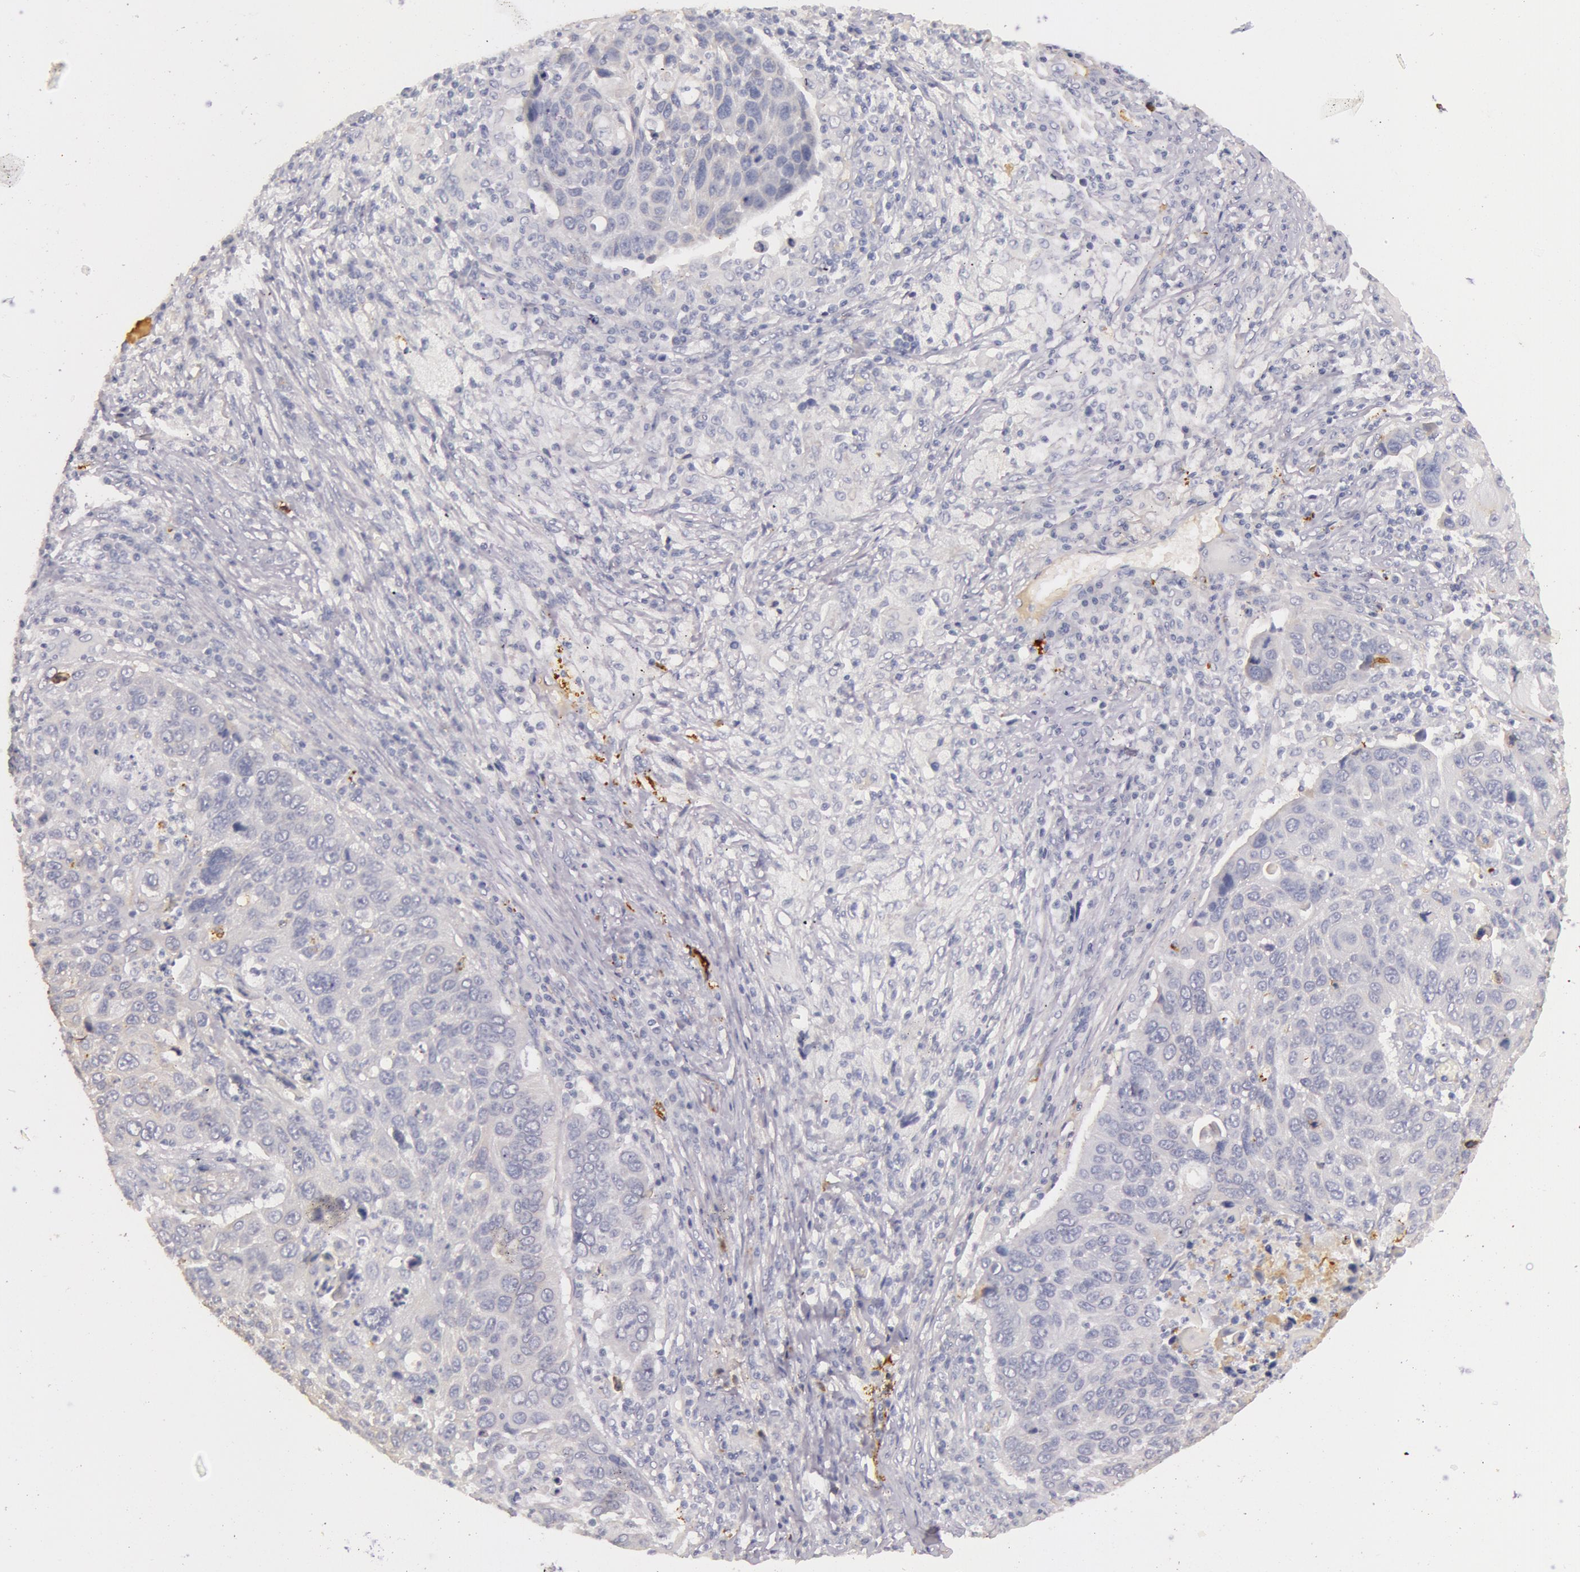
{"staining": {"intensity": "negative", "quantity": "none", "location": "none"}, "tissue": "lung cancer", "cell_type": "Tumor cells", "image_type": "cancer", "snomed": [{"axis": "morphology", "description": "Squamous cell carcinoma, NOS"}, {"axis": "topography", "description": "Lung"}], "caption": "This is an immunohistochemistry (IHC) image of human lung cancer (squamous cell carcinoma). There is no positivity in tumor cells.", "gene": "C4BPA", "patient": {"sex": "male", "age": 68}}